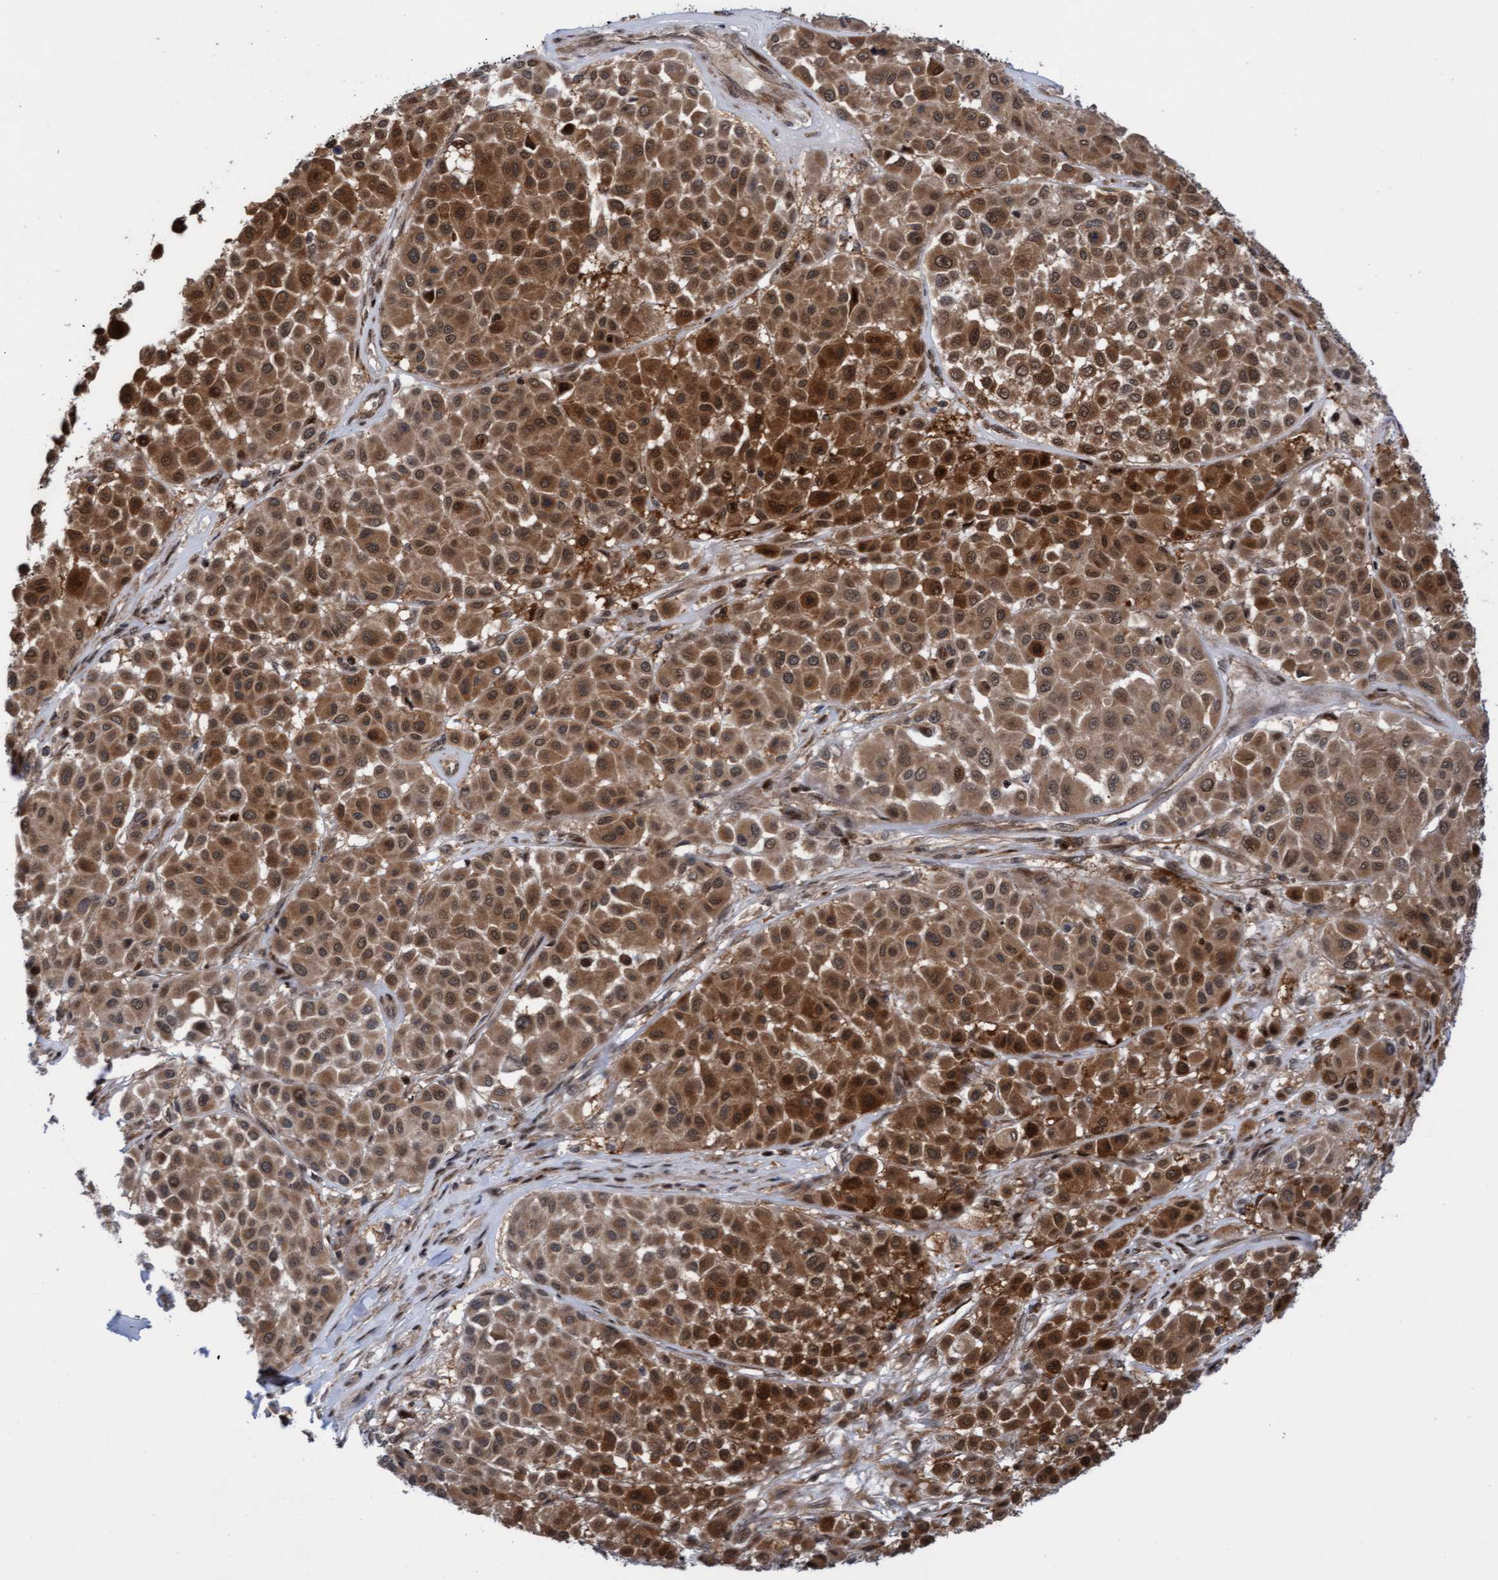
{"staining": {"intensity": "strong", "quantity": ">75%", "location": "cytoplasmic/membranous"}, "tissue": "melanoma", "cell_type": "Tumor cells", "image_type": "cancer", "snomed": [{"axis": "morphology", "description": "Malignant melanoma, Metastatic site"}, {"axis": "topography", "description": "Soft tissue"}], "caption": "Melanoma stained with a brown dye exhibits strong cytoplasmic/membranous positive positivity in about >75% of tumor cells.", "gene": "ITFG1", "patient": {"sex": "male", "age": 41}}